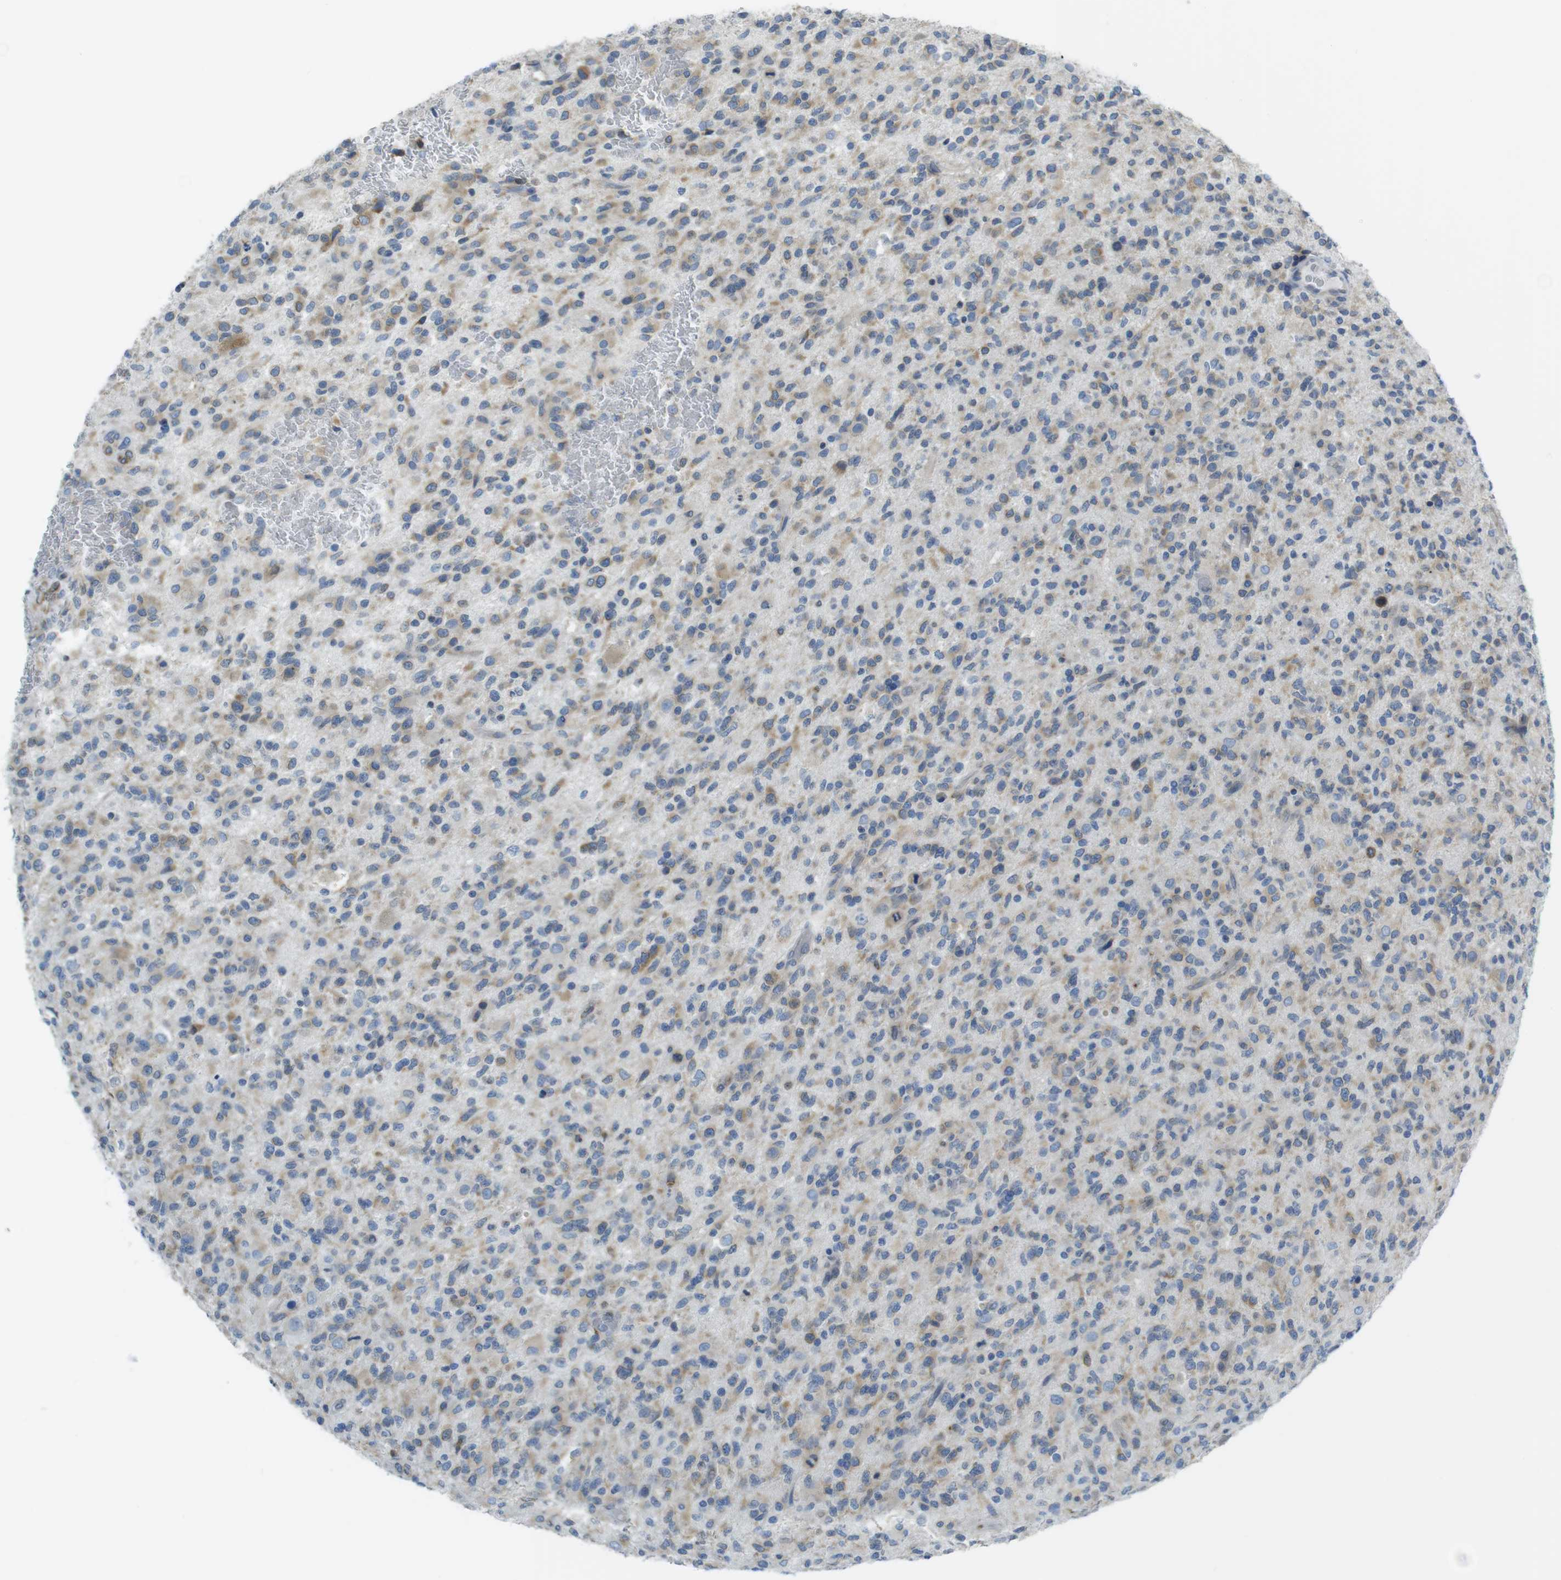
{"staining": {"intensity": "weak", "quantity": ">75%", "location": "cytoplasmic/membranous"}, "tissue": "glioma", "cell_type": "Tumor cells", "image_type": "cancer", "snomed": [{"axis": "morphology", "description": "Glioma, malignant, High grade"}, {"axis": "topography", "description": "Brain"}], "caption": "Immunohistochemistry (IHC) histopathology image of malignant glioma (high-grade) stained for a protein (brown), which displays low levels of weak cytoplasmic/membranous expression in approximately >75% of tumor cells.", "gene": "CLPTM1L", "patient": {"sex": "male", "age": 71}}